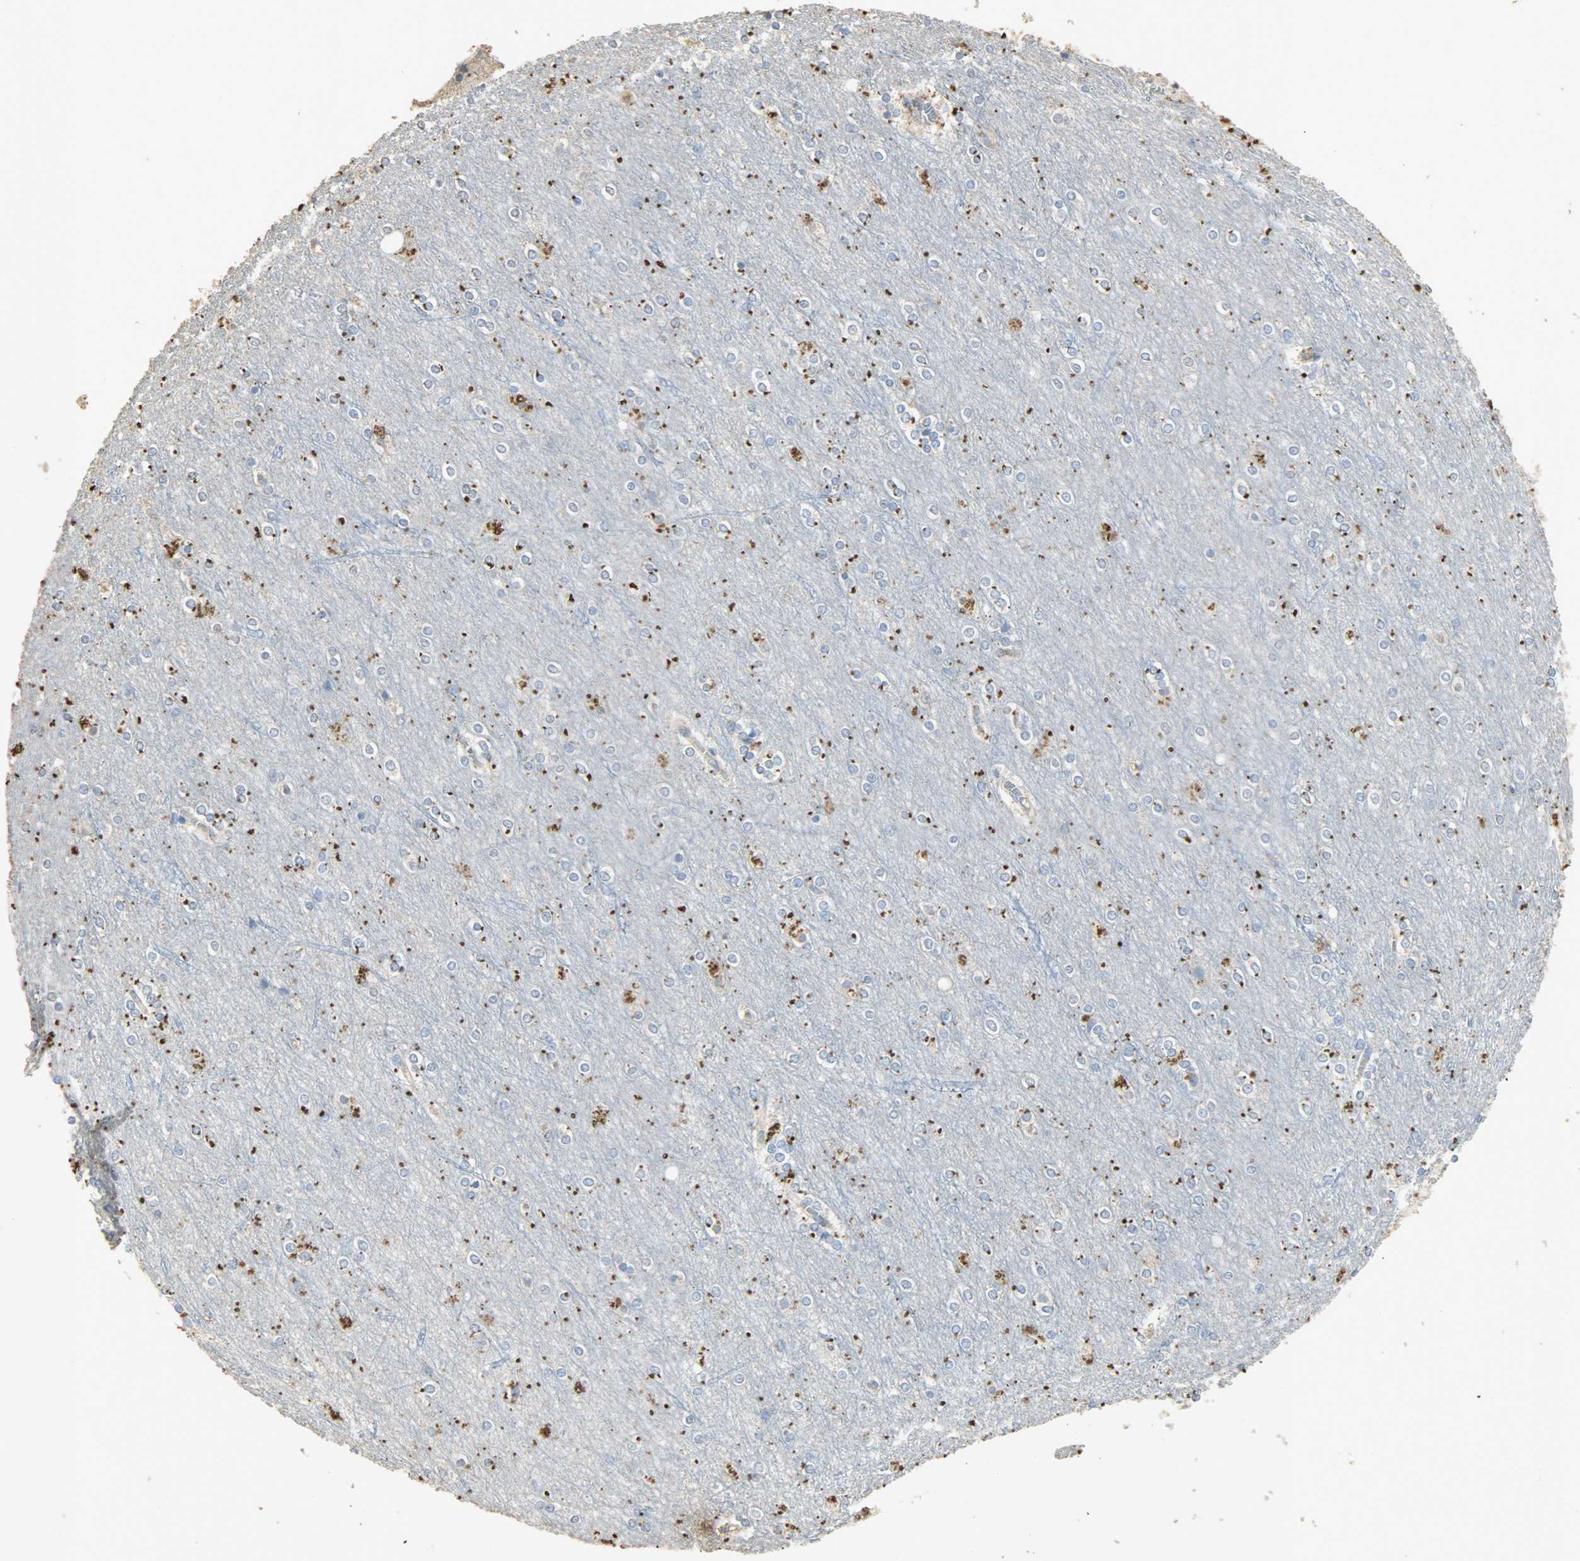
{"staining": {"intensity": "negative", "quantity": "none", "location": "none"}, "tissue": "cerebral cortex", "cell_type": "Endothelial cells", "image_type": "normal", "snomed": [{"axis": "morphology", "description": "Normal tissue, NOS"}, {"axis": "topography", "description": "Cerebral cortex"}], "caption": "Human cerebral cortex stained for a protein using immunohistochemistry (IHC) displays no staining in endothelial cells.", "gene": "ASB9", "patient": {"sex": "female", "age": 54}}